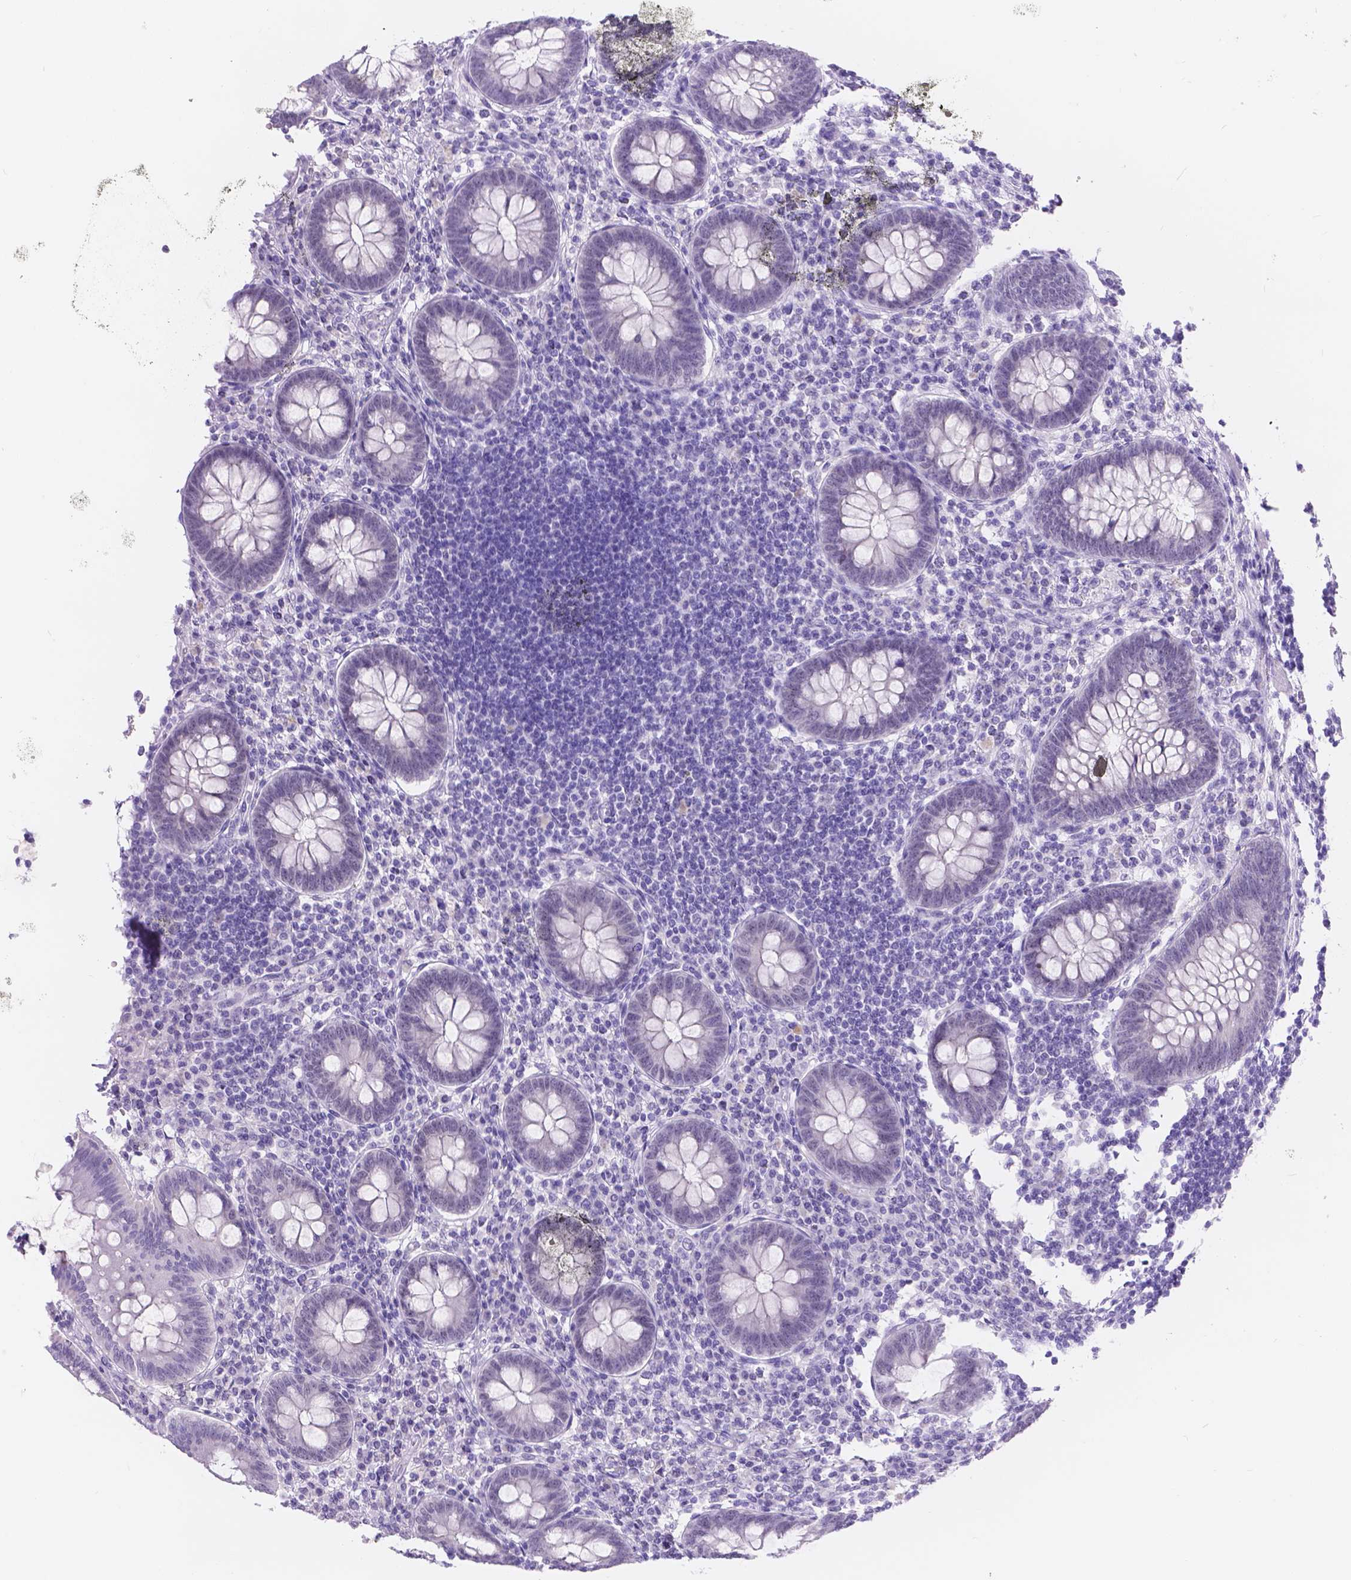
{"staining": {"intensity": "negative", "quantity": "none", "location": "none"}, "tissue": "appendix", "cell_type": "Glandular cells", "image_type": "normal", "snomed": [{"axis": "morphology", "description": "Normal tissue, NOS"}, {"axis": "topography", "description": "Appendix"}], "caption": "The image exhibits no significant positivity in glandular cells of appendix.", "gene": "DCC", "patient": {"sex": "female", "age": 57}}